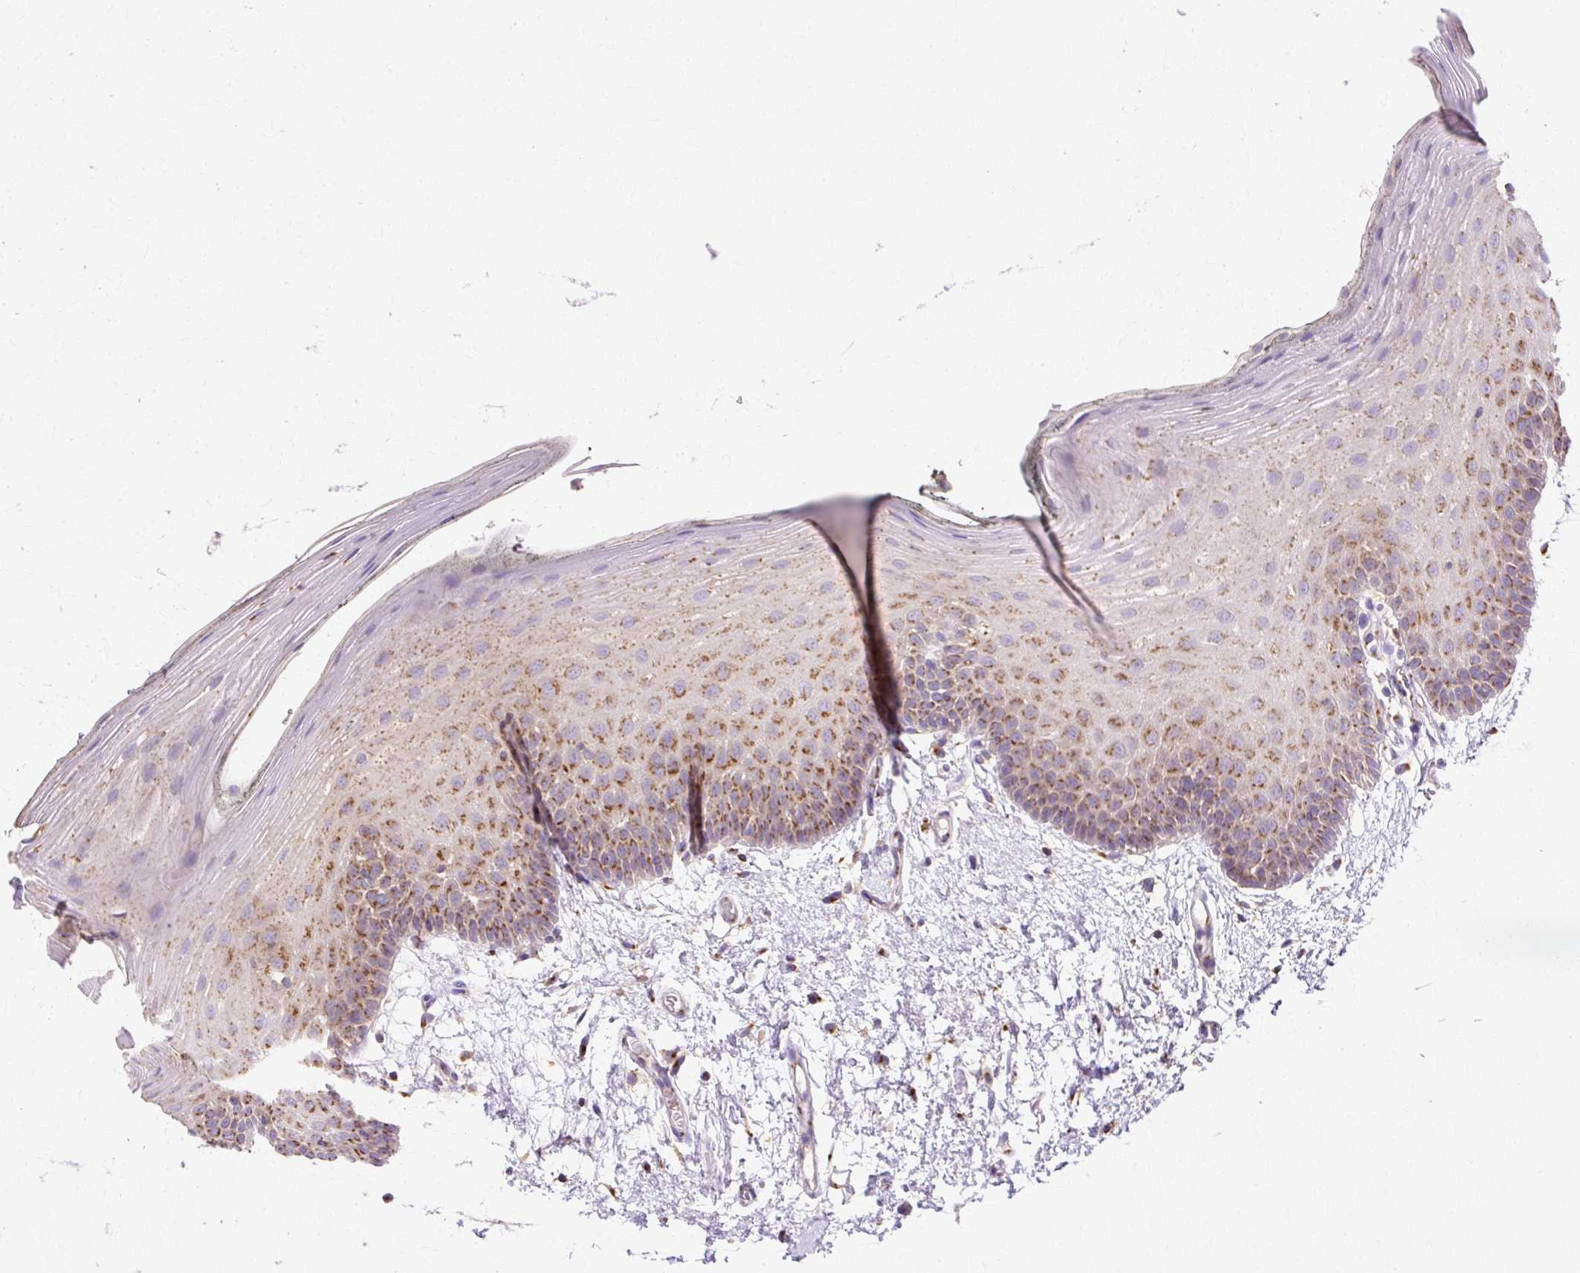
{"staining": {"intensity": "moderate", "quantity": "25%-75%", "location": "cytoplasmic/membranous"}, "tissue": "oral mucosa", "cell_type": "Squamous epithelial cells", "image_type": "normal", "snomed": [{"axis": "morphology", "description": "Normal tissue, NOS"}, {"axis": "morphology", "description": "Squamous cell carcinoma, NOS"}, {"axis": "topography", "description": "Oral tissue"}, {"axis": "topography", "description": "Head-Neck"}], "caption": "Oral mucosa was stained to show a protein in brown. There is medium levels of moderate cytoplasmic/membranous expression in approximately 25%-75% of squamous epithelial cells. Using DAB (3,3'-diaminobenzidine) (brown) and hematoxylin (blue) stains, captured at high magnification using brightfield microscopy.", "gene": "COPB1", "patient": {"sex": "female", "age": 81}}